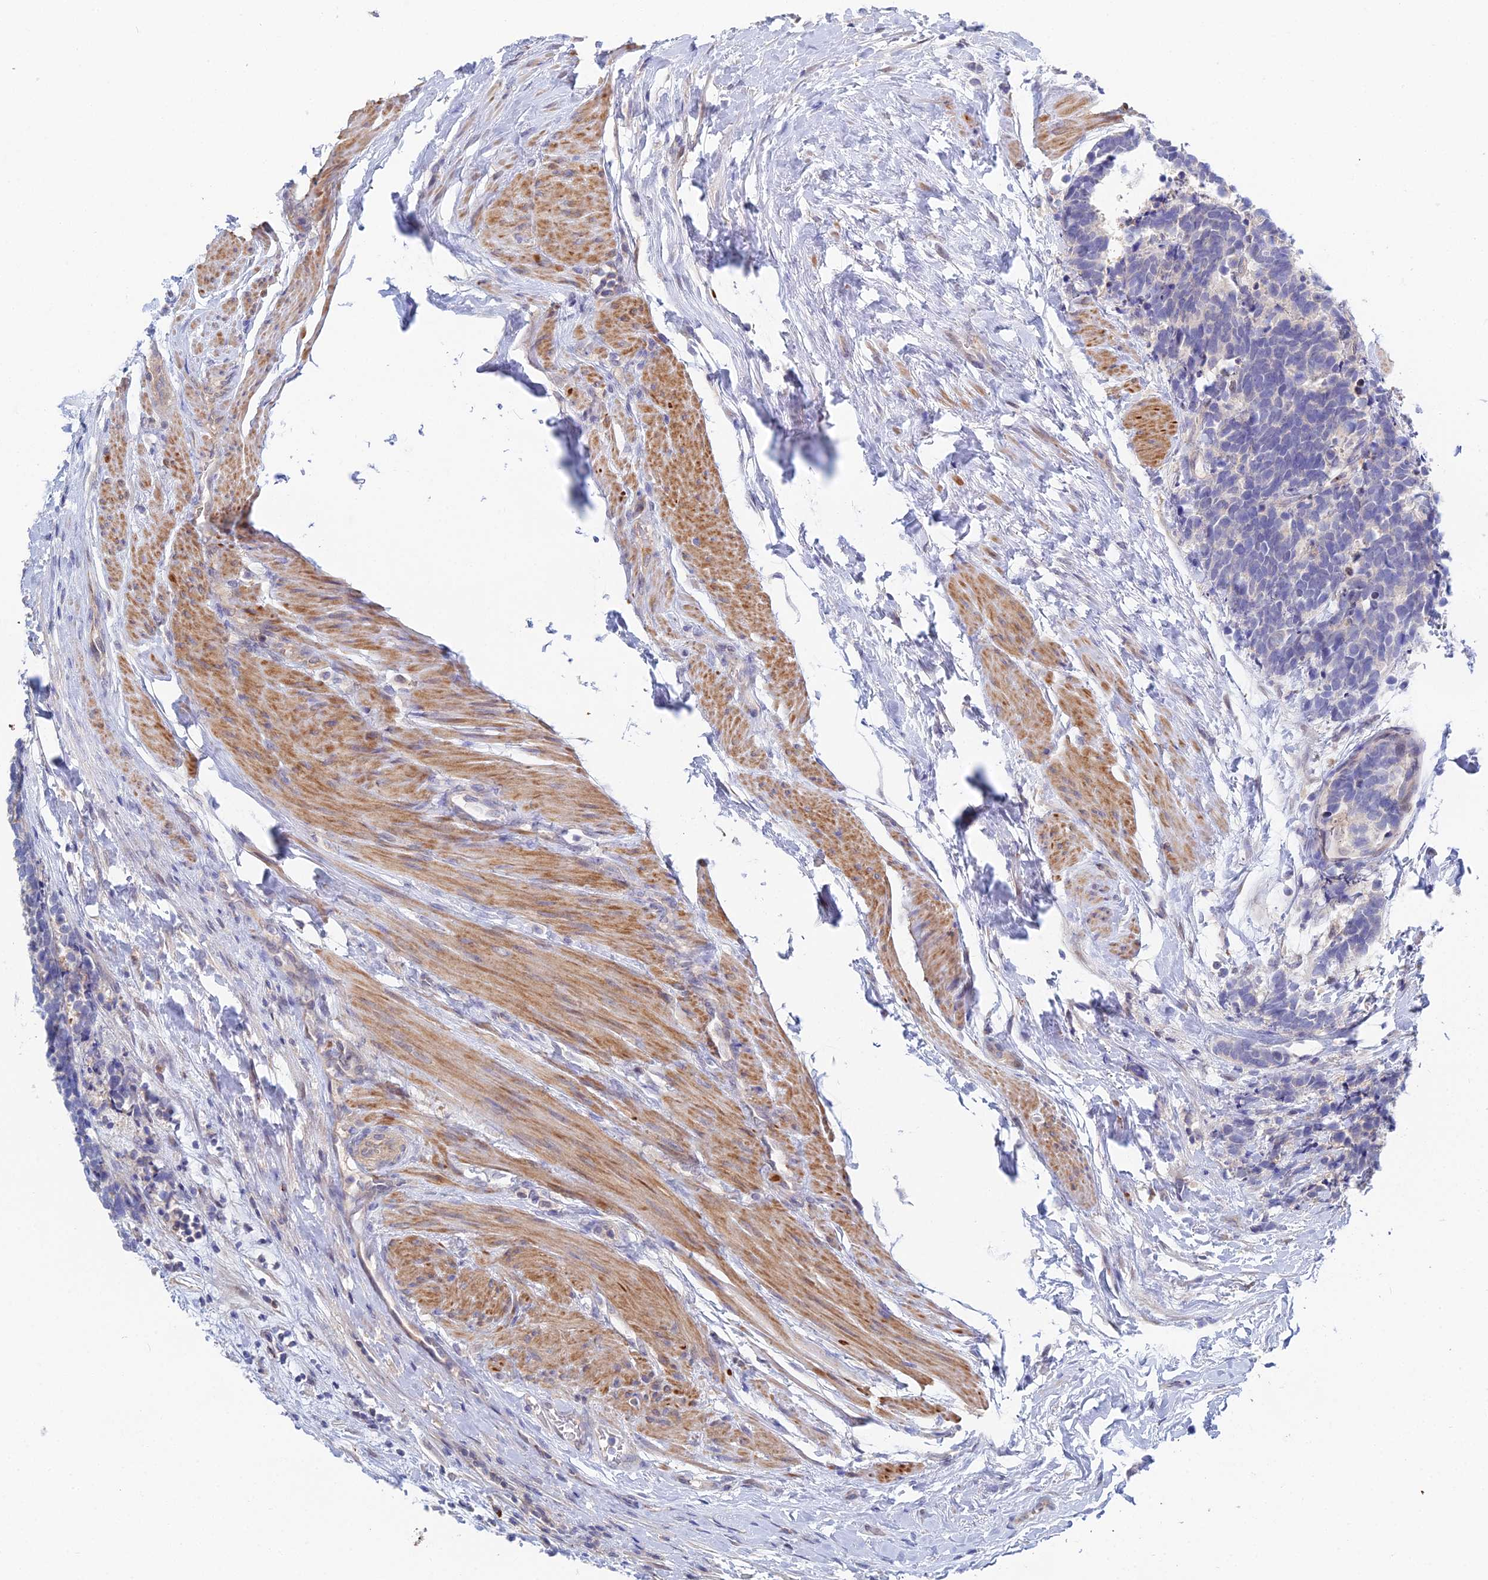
{"staining": {"intensity": "negative", "quantity": "none", "location": "none"}, "tissue": "carcinoid", "cell_type": "Tumor cells", "image_type": "cancer", "snomed": [{"axis": "morphology", "description": "Carcinoma, NOS"}, {"axis": "morphology", "description": "Carcinoid, malignant, NOS"}, {"axis": "topography", "description": "Prostate"}], "caption": "Immunohistochemistry image of carcinoma stained for a protein (brown), which exhibits no staining in tumor cells. (Brightfield microscopy of DAB (3,3'-diaminobenzidine) immunohistochemistry at high magnification).", "gene": "DNAH14", "patient": {"sex": "male", "age": 57}}